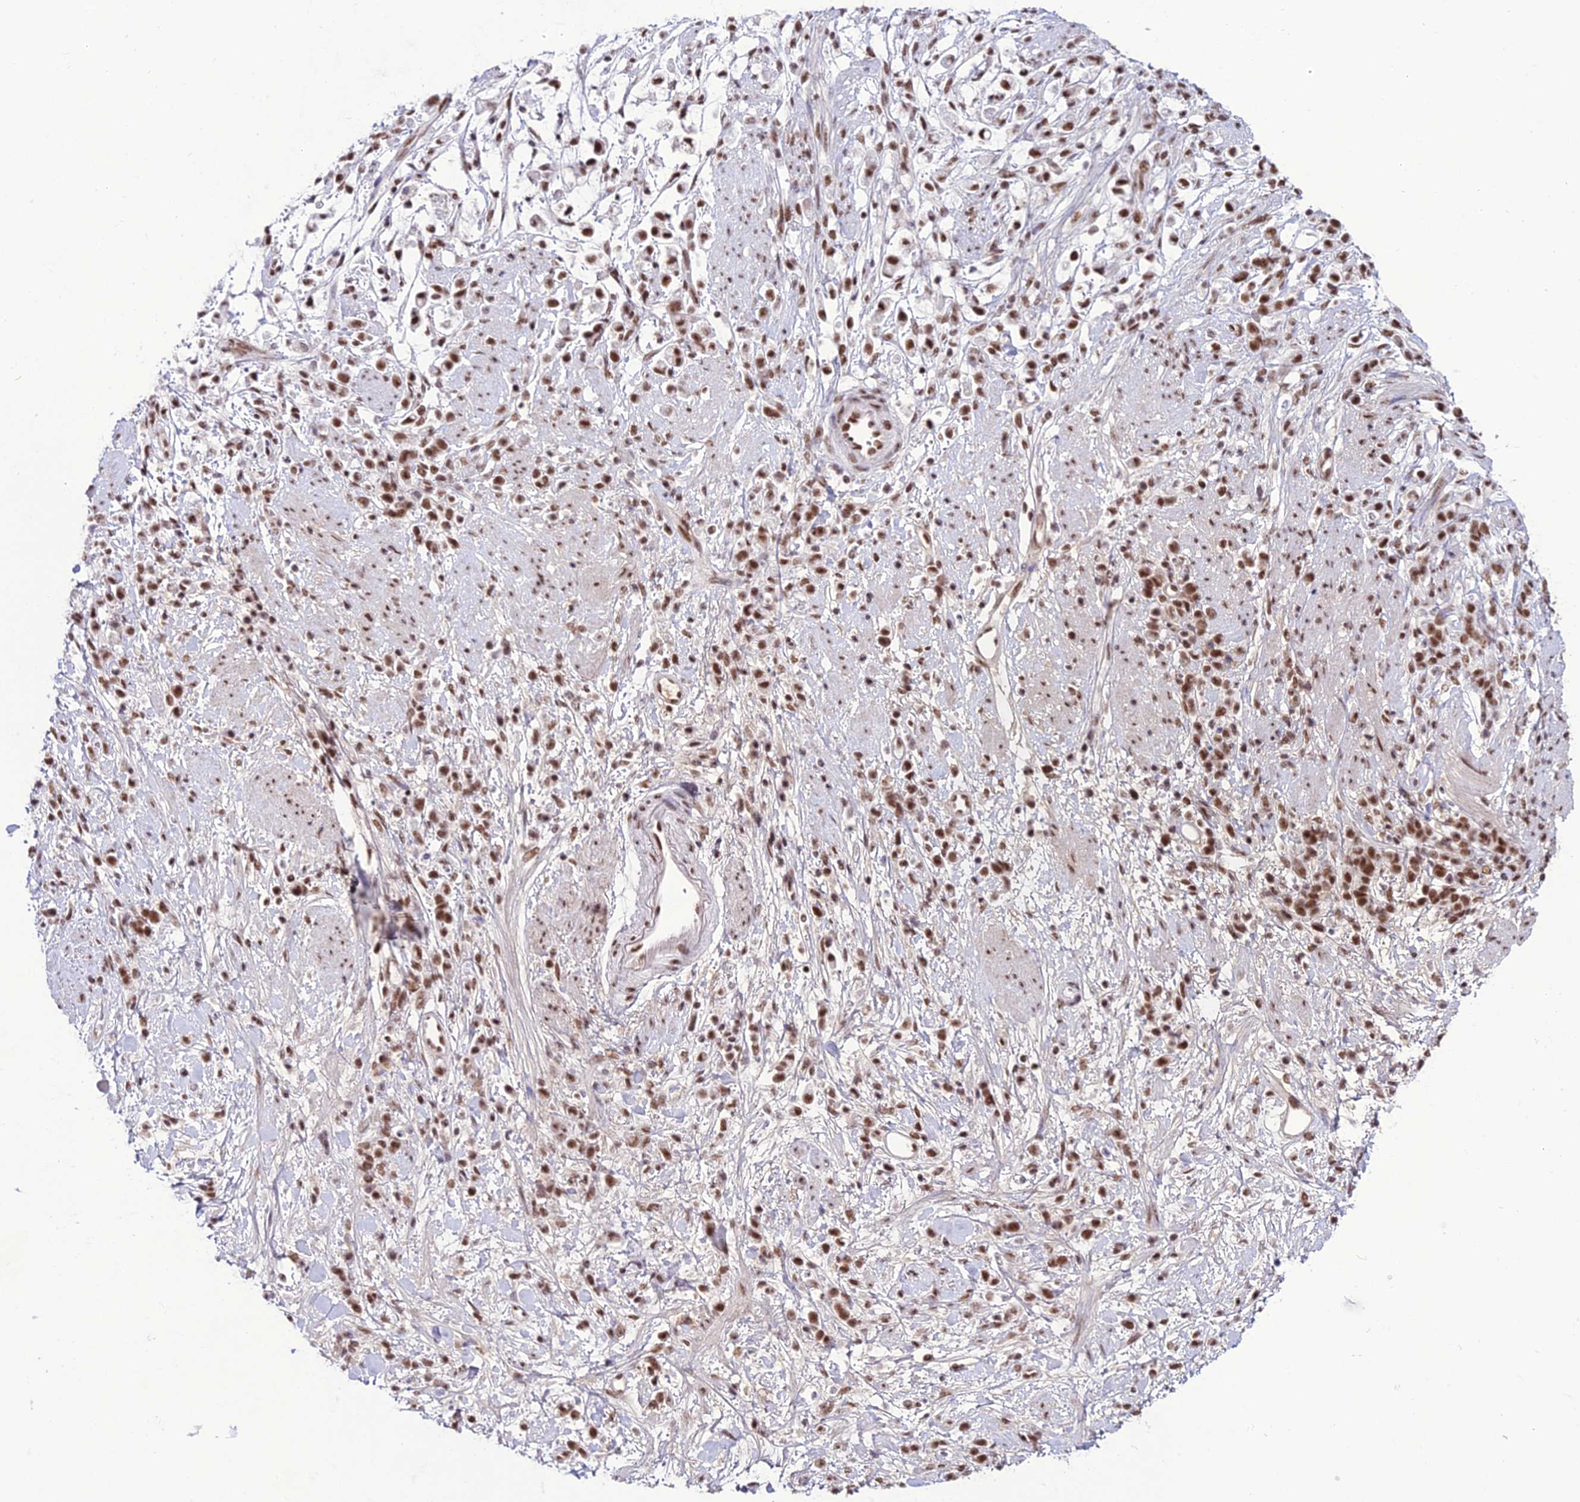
{"staining": {"intensity": "strong", "quantity": ">75%", "location": "nuclear"}, "tissue": "stomach cancer", "cell_type": "Tumor cells", "image_type": "cancer", "snomed": [{"axis": "morphology", "description": "Adenocarcinoma, NOS"}, {"axis": "topography", "description": "Stomach"}], "caption": "A micrograph showing strong nuclear staining in about >75% of tumor cells in stomach adenocarcinoma, as visualized by brown immunohistochemical staining.", "gene": "RBM12", "patient": {"sex": "female", "age": 60}}